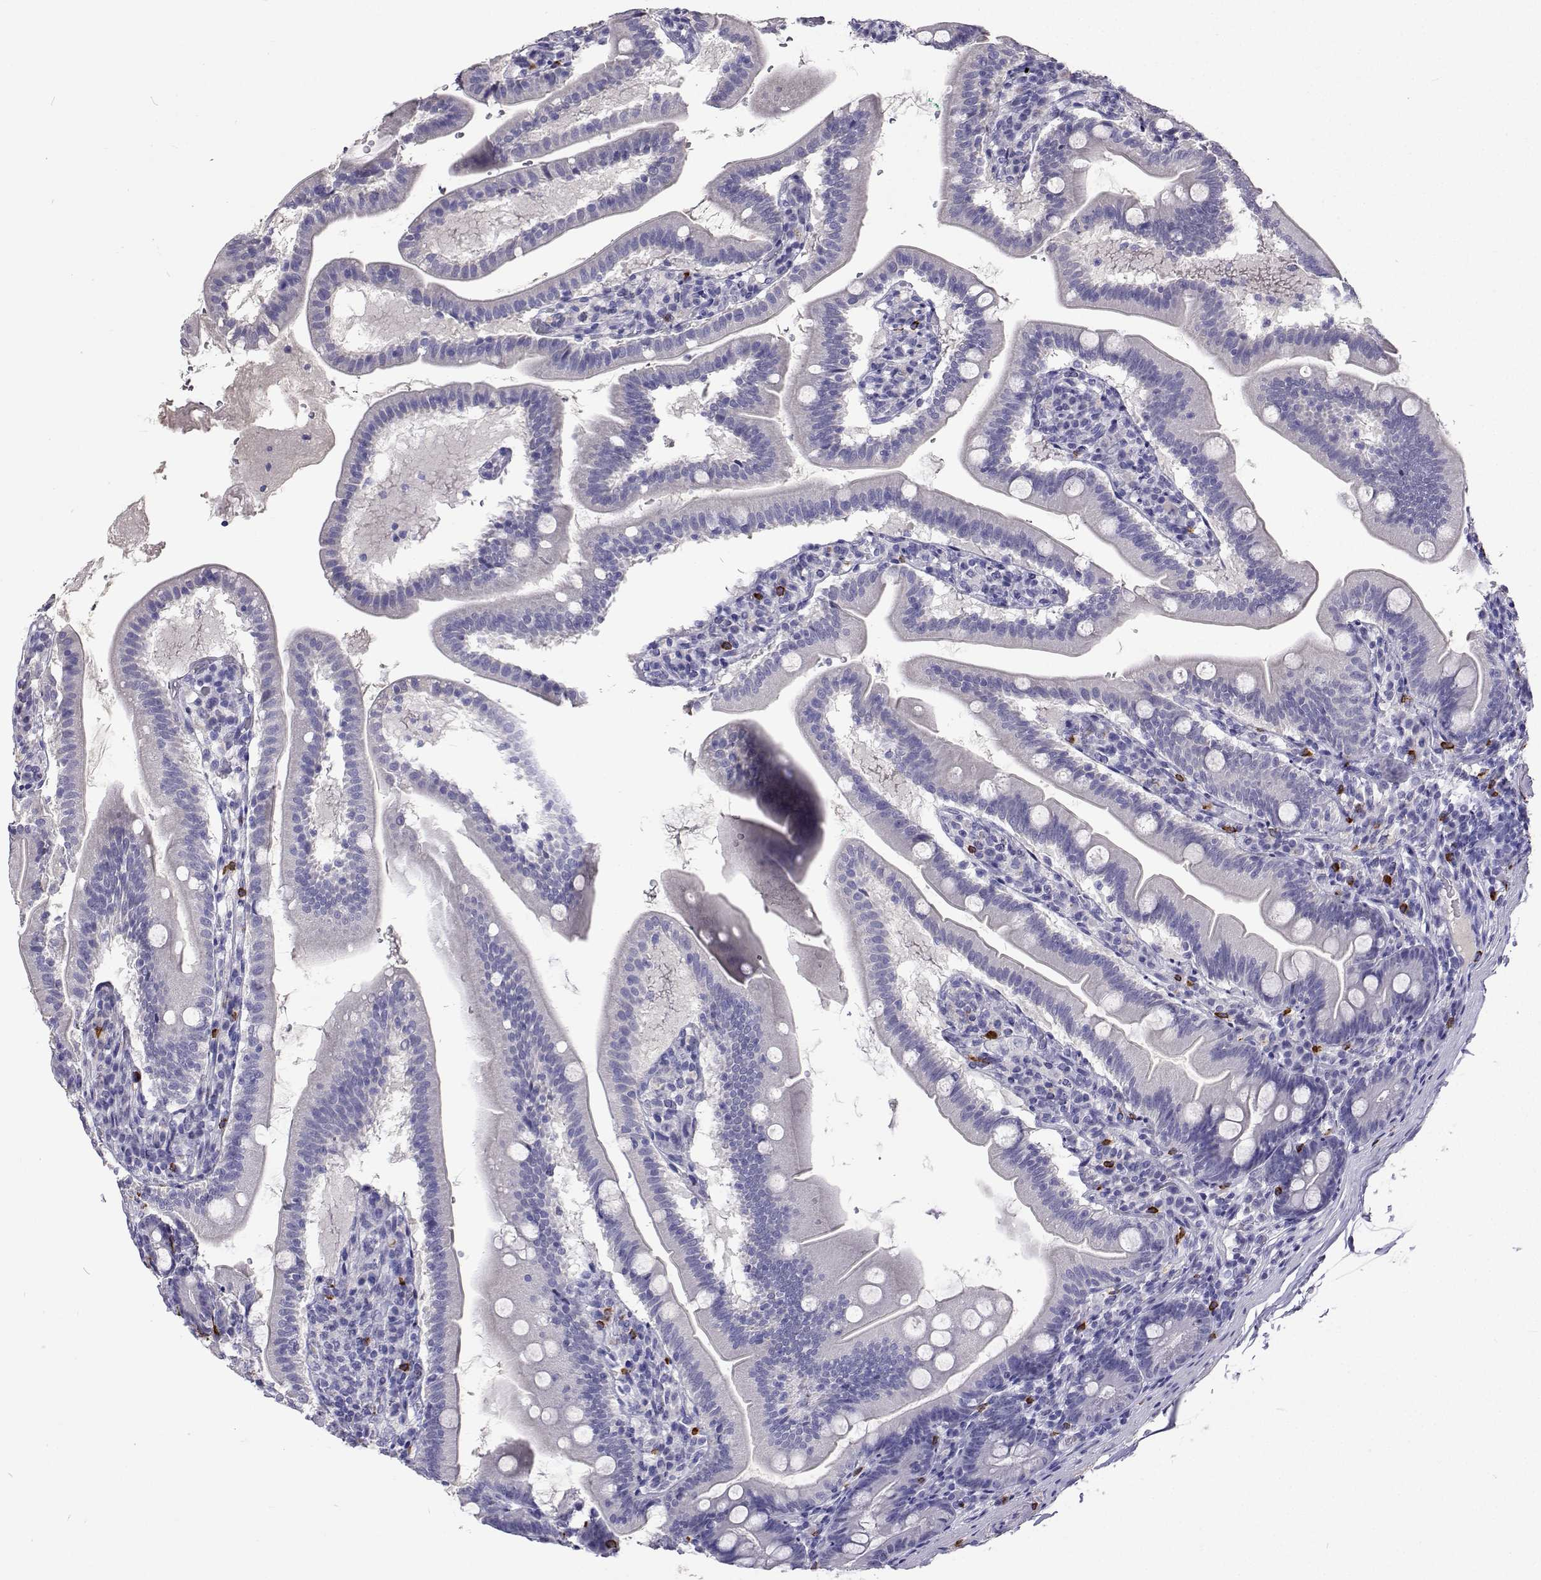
{"staining": {"intensity": "negative", "quantity": "none", "location": "none"}, "tissue": "duodenum", "cell_type": "Glandular cells", "image_type": "normal", "snomed": [{"axis": "morphology", "description": "Normal tissue, NOS"}, {"axis": "topography", "description": "Duodenum"}], "caption": "Immunohistochemistry photomicrograph of unremarkable duodenum stained for a protein (brown), which demonstrates no positivity in glandular cells.", "gene": "CFAP44", "patient": {"sex": "female", "age": 67}}